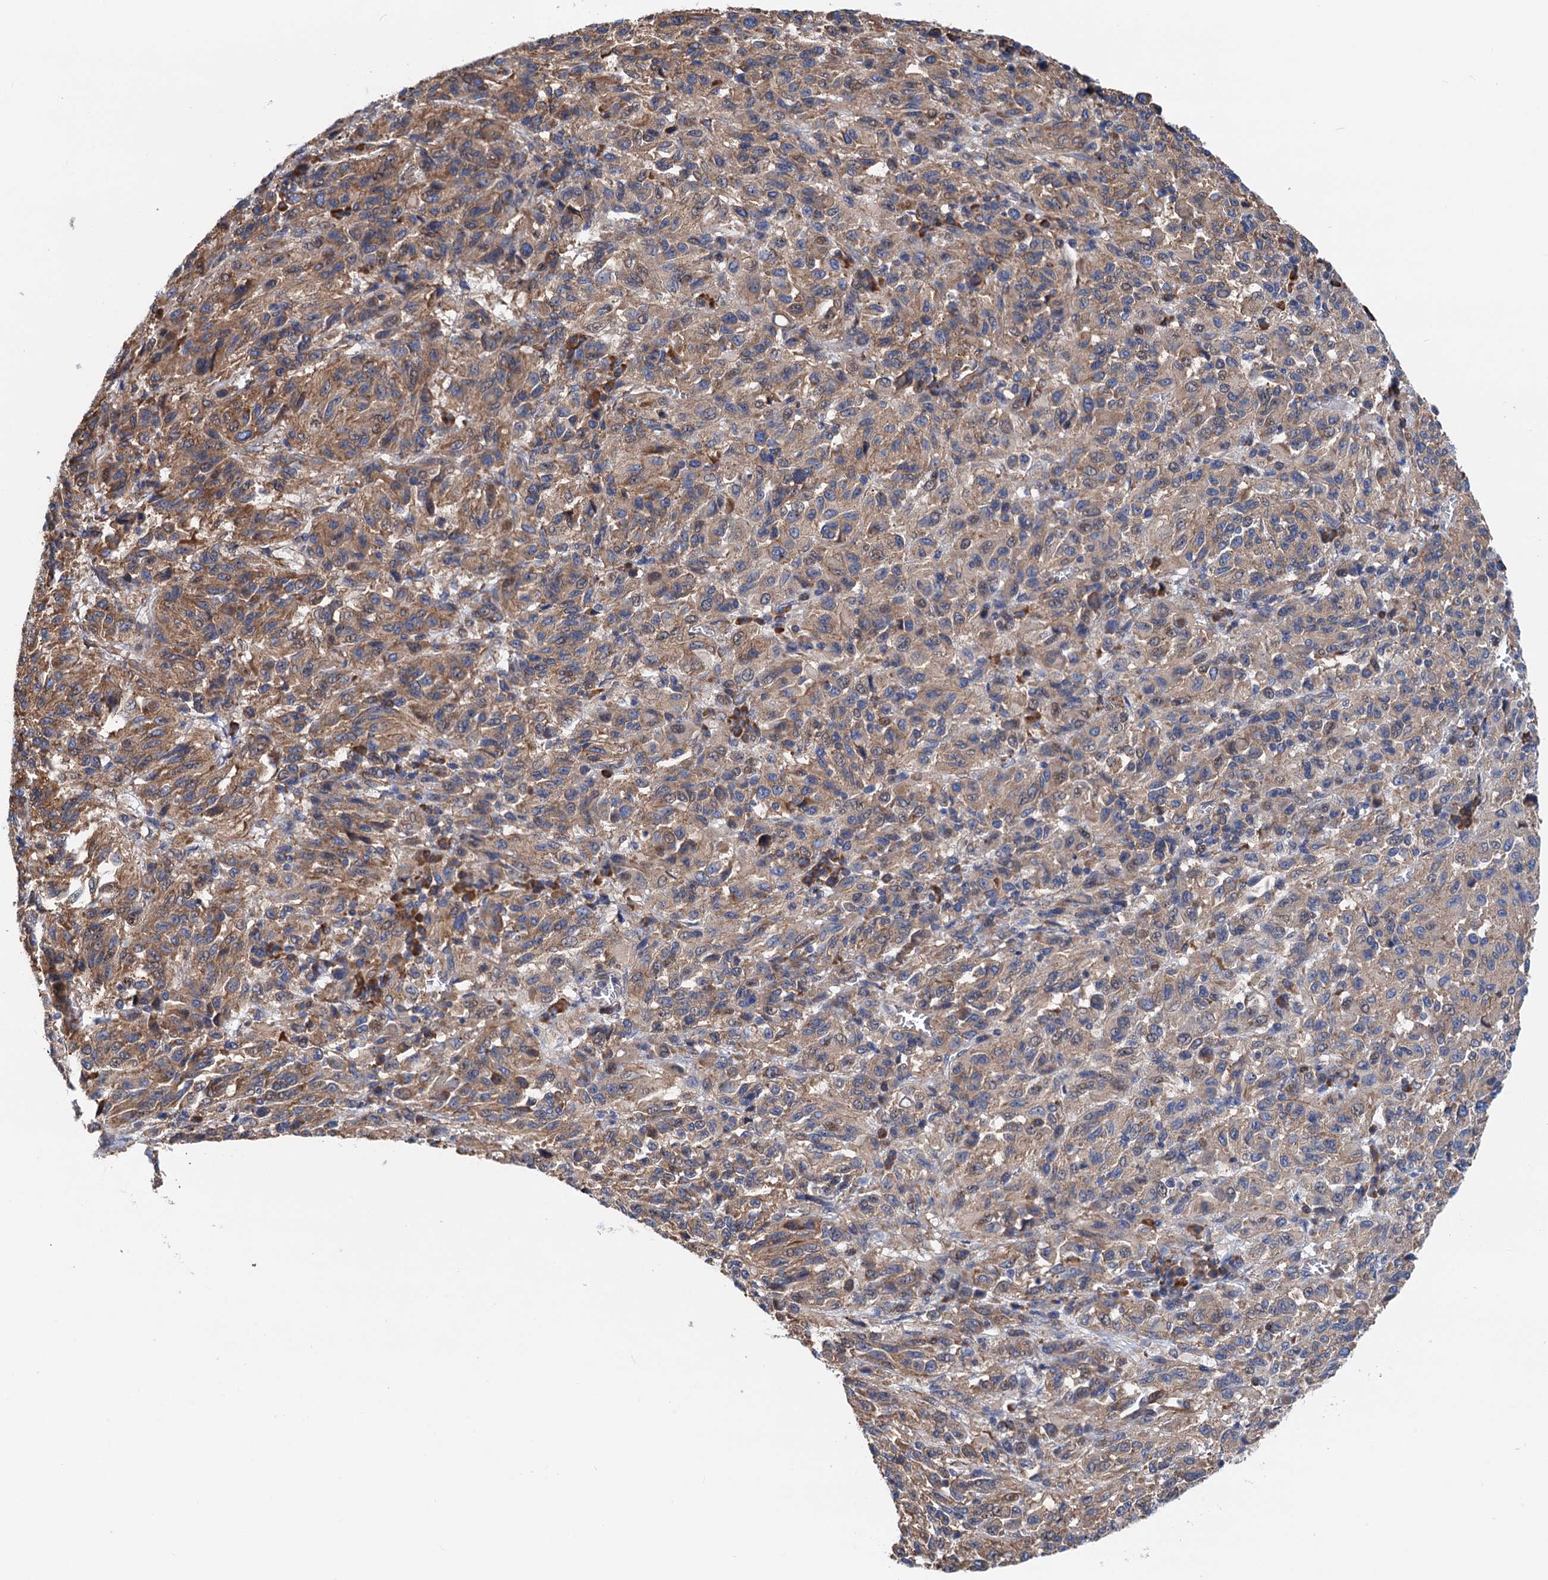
{"staining": {"intensity": "moderate", "quantity": ">75%", "location": "cytoplasmic/membranous"}, "tissue": "melanoma", "cell_type": "Tumor cells", "image_type": "cancer", "snomed": [{"axis": "morphology", "description": "Malignant melanoma, Metastatic site"}, {"axis": "topography", "description": "Lung"}], "caption": "Melanoma stained with a protein marker shows moderate staining in tumor cells.", "gene": "SLC12A7", "patient": {"sex": "male", "age": 64}}